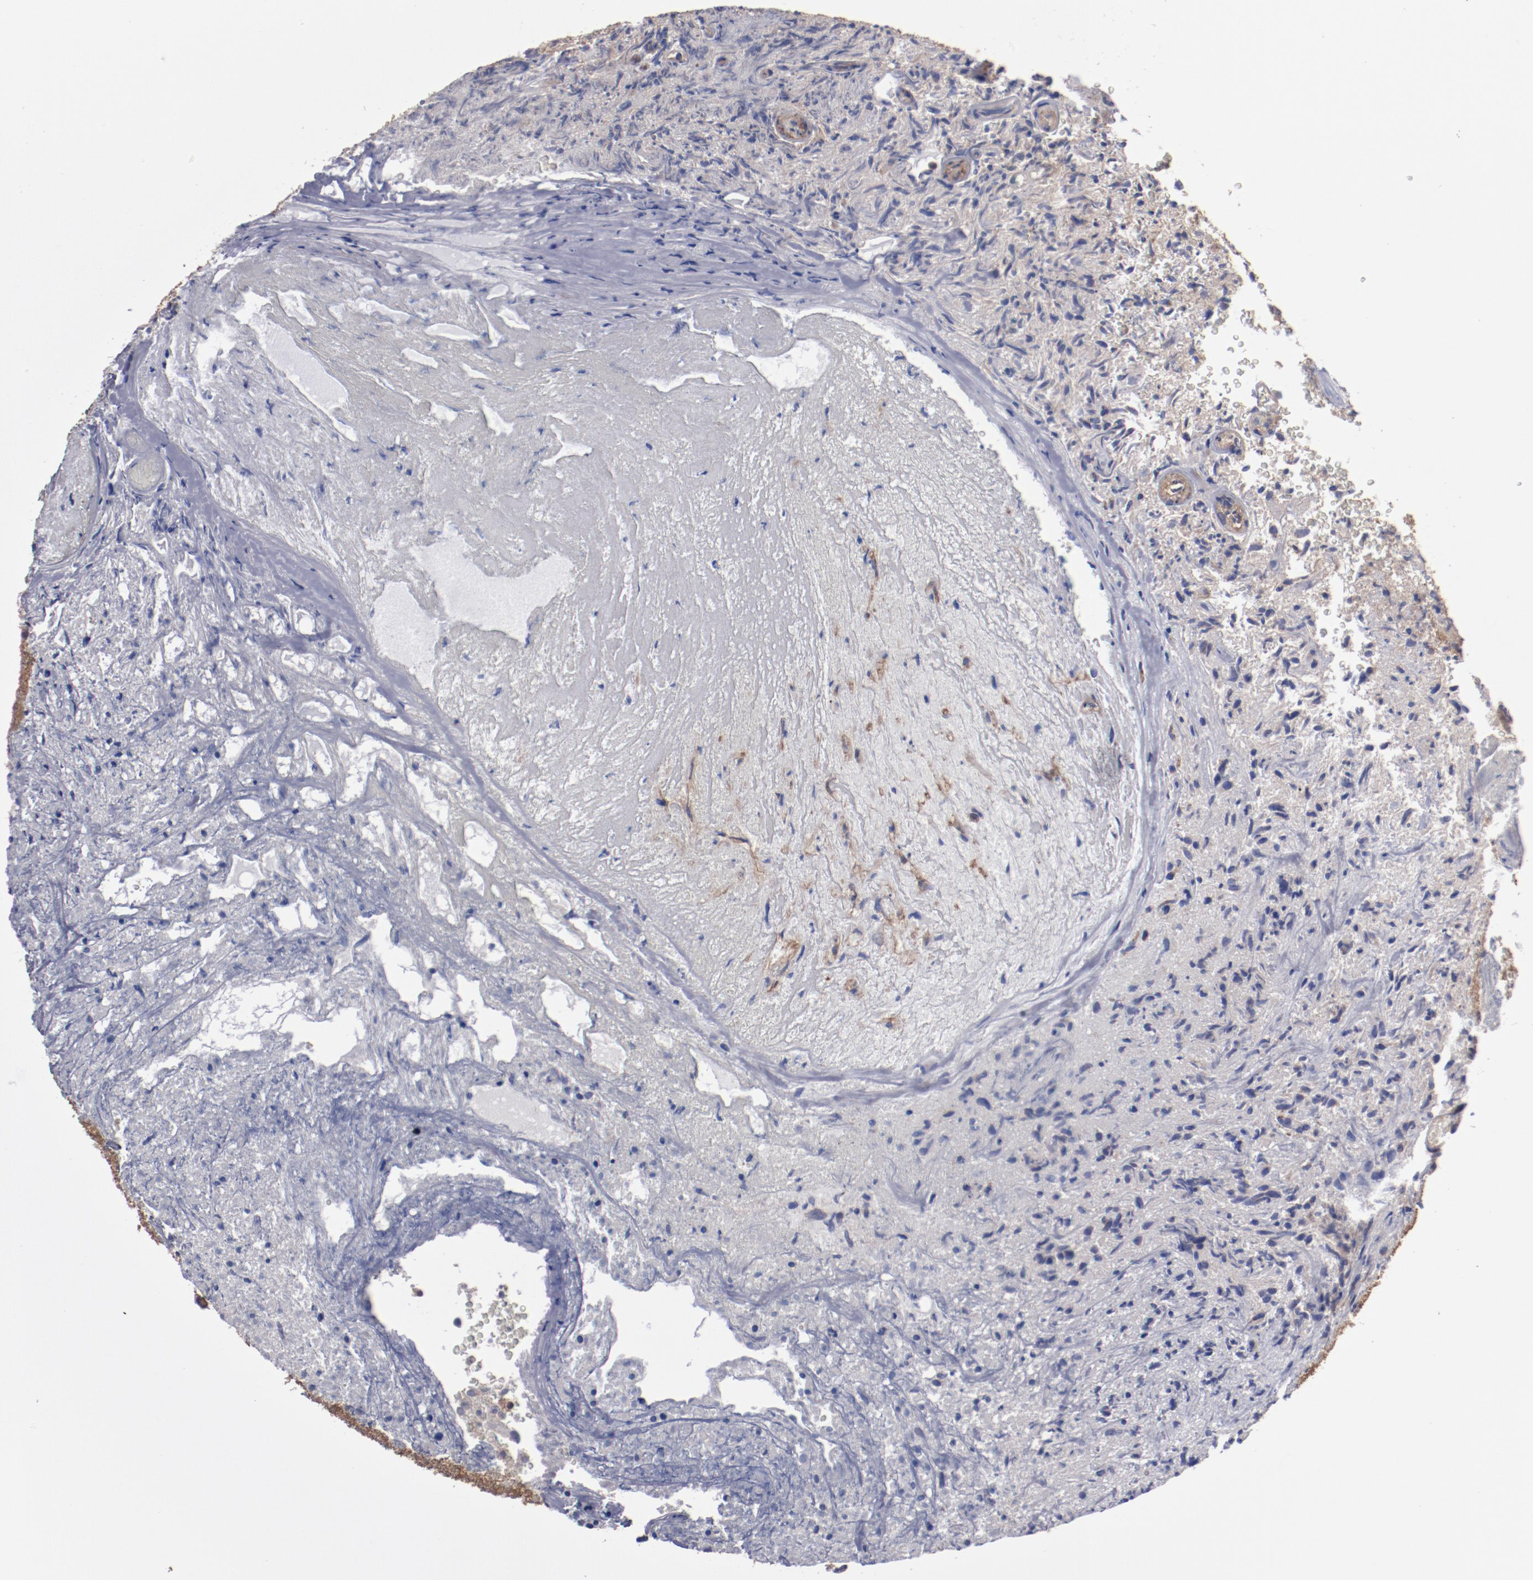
{"staining": {"intensity": "negative", "quantity": "none", "location": "none"}, "tissue": "glioma", "cell_type": "Tumor cells", "image_type": "cancer", "snomed": [{"axis": "morphology", "description": "Normal tissue, NOS"}, {"axis": "morphology", "description": "Glioma, malignant, High grade"}, {"axis": "topography", "description": "Cerebral cortex"}], "caption": "Protein analysis of high-grade glioma (malignant) shows no significant positivity in tumor cells.", "gene": "DNAAF2", "patient": {"sex": "male", "age": 75}}